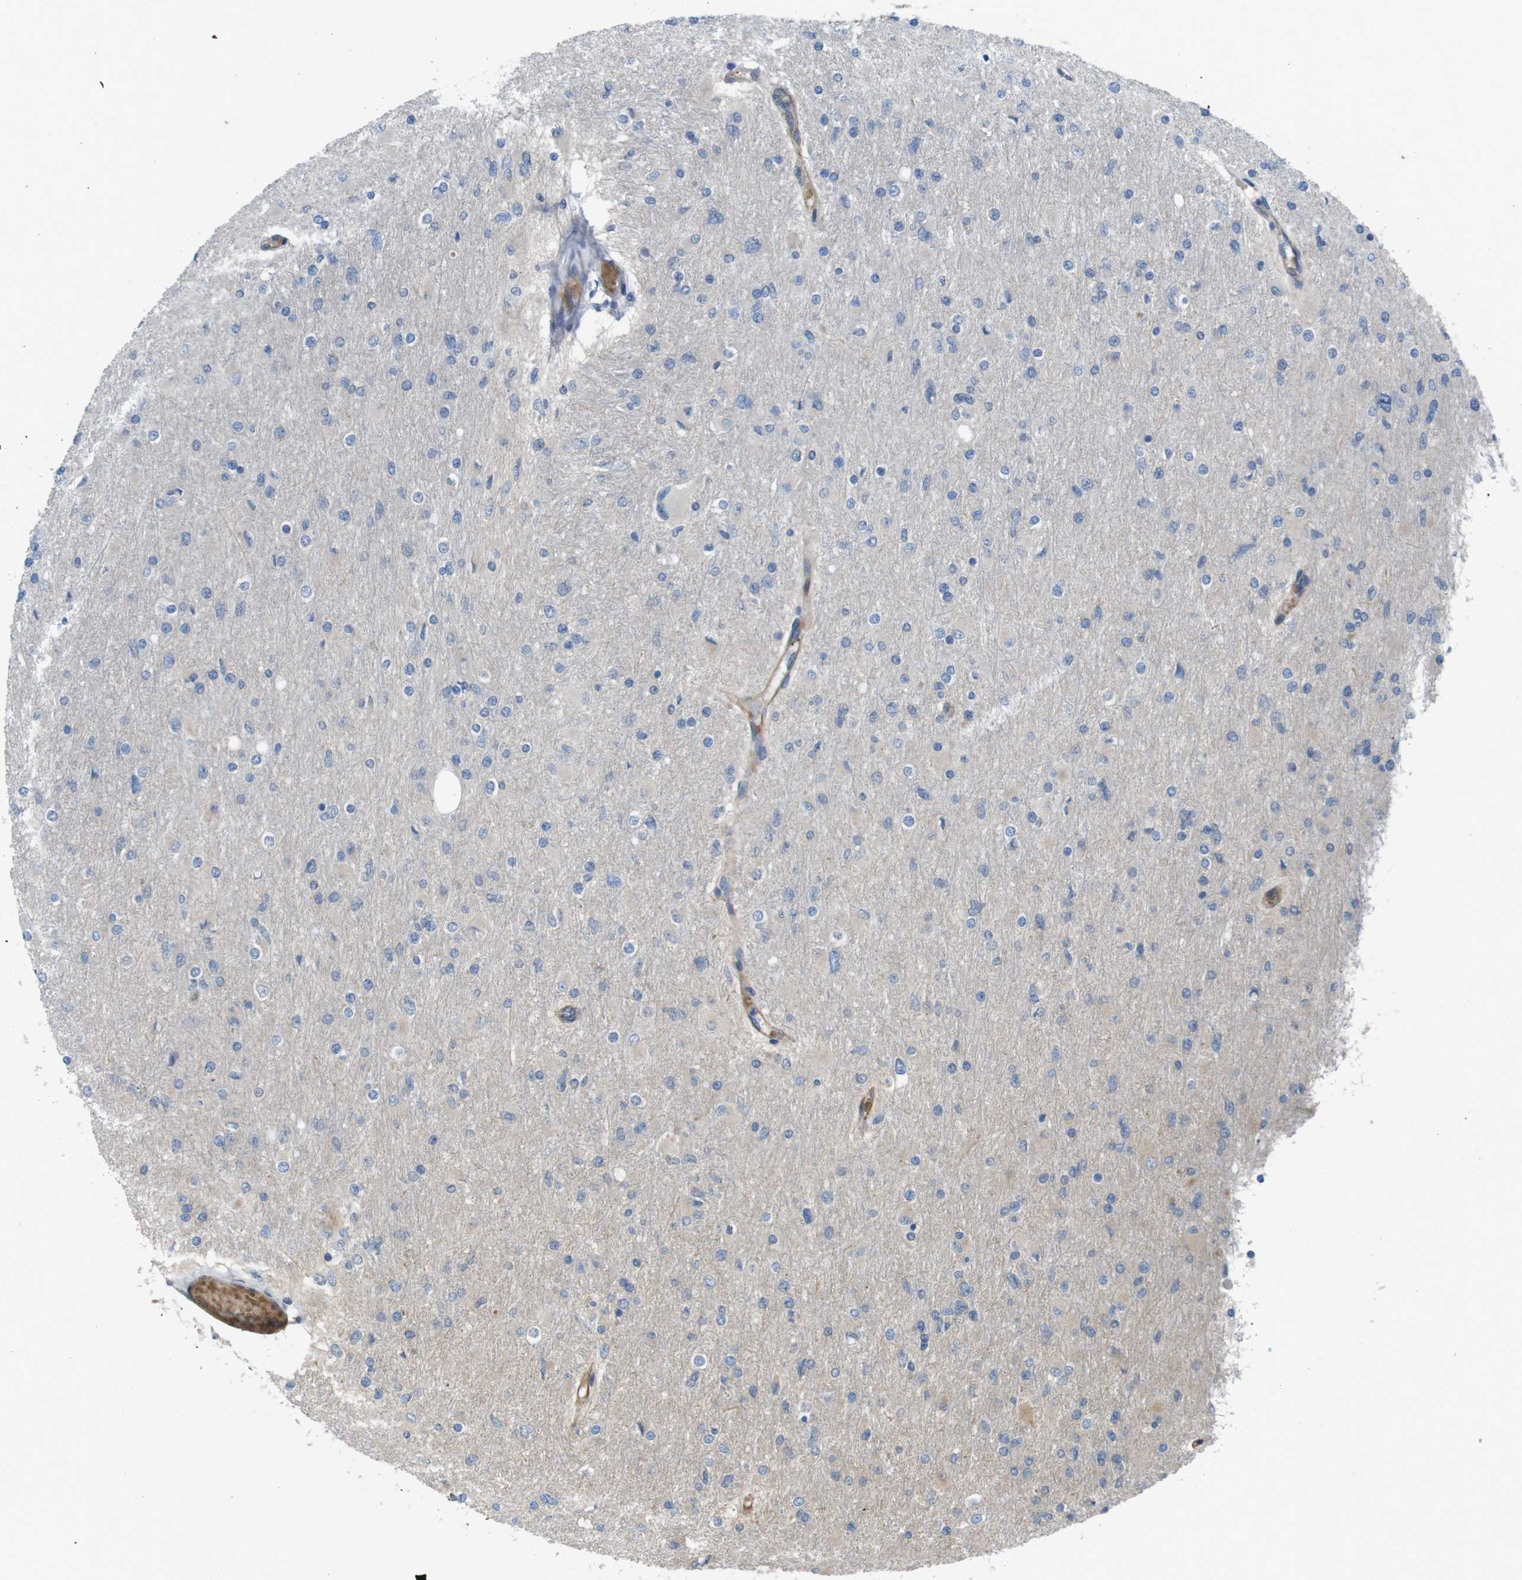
{"staining": {"intensity": "negative", "quantity": "none", "location": "none"}, "tissue": "glioma", "cell_type": "Tumor cells", "image_type": "cancer", "snomed": [{"axis": "morphology", "description": "Glioma, malignant, High grade"}, {"axis": "topography", "description": "Cerebral cortex"}], "caption": "Tumor cells are negative for brown protein staining in glioma. (Immunohistochemistry (ihc), brightfield microscopy, high magnification).", "gene": "ABHD15", "patient": {"sex": "female", "age": 36}}